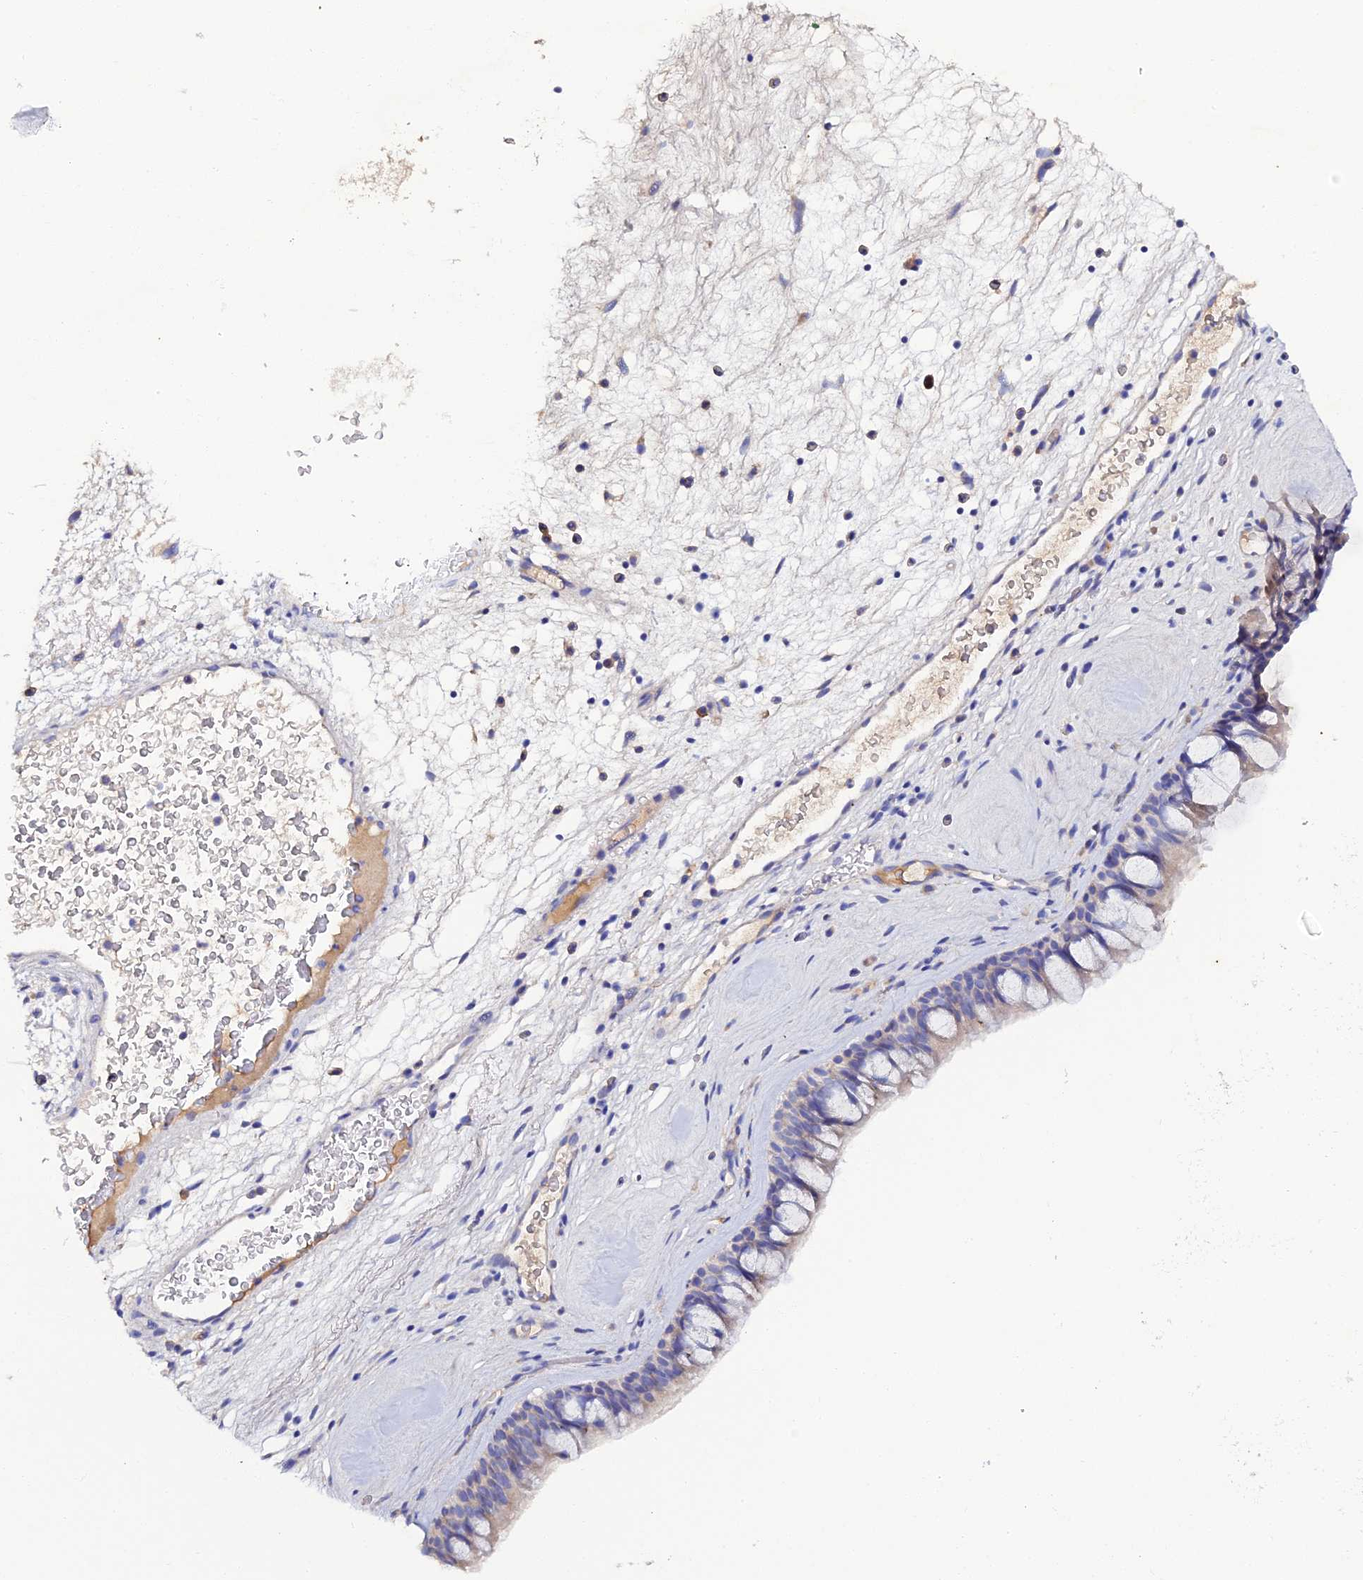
{"staining": {"intensity": "weak", "quantity": "<25%", "location": "cytoplasmic/membranous"}, "tissue": "nasopharynx", "cell_type": "Respiratory epithelial cells", "image_type": "normal", "snomed": [{"axis": "morphology", "description": "Normal tissue, NOS"}, {"axis": "morphology", "description": "Inflammation, NOS"}, {"axis": "morphology", "description": "Malignant melanoma, Metastatic site"}, {"axis": "topography", "description": "Nasopharynx"}], "caption": "Immunohistochemistry (IHC) micrograph of benign nasopharynx: nasopharynx stained with DAB (3,3'-diaminobenzidine) demonstrates no significant protein positivity in respiratory epithelial cells. Nuclei are stained in blue.", "gene": "SCX", "patient": {"sex": "male", "age": 70}}